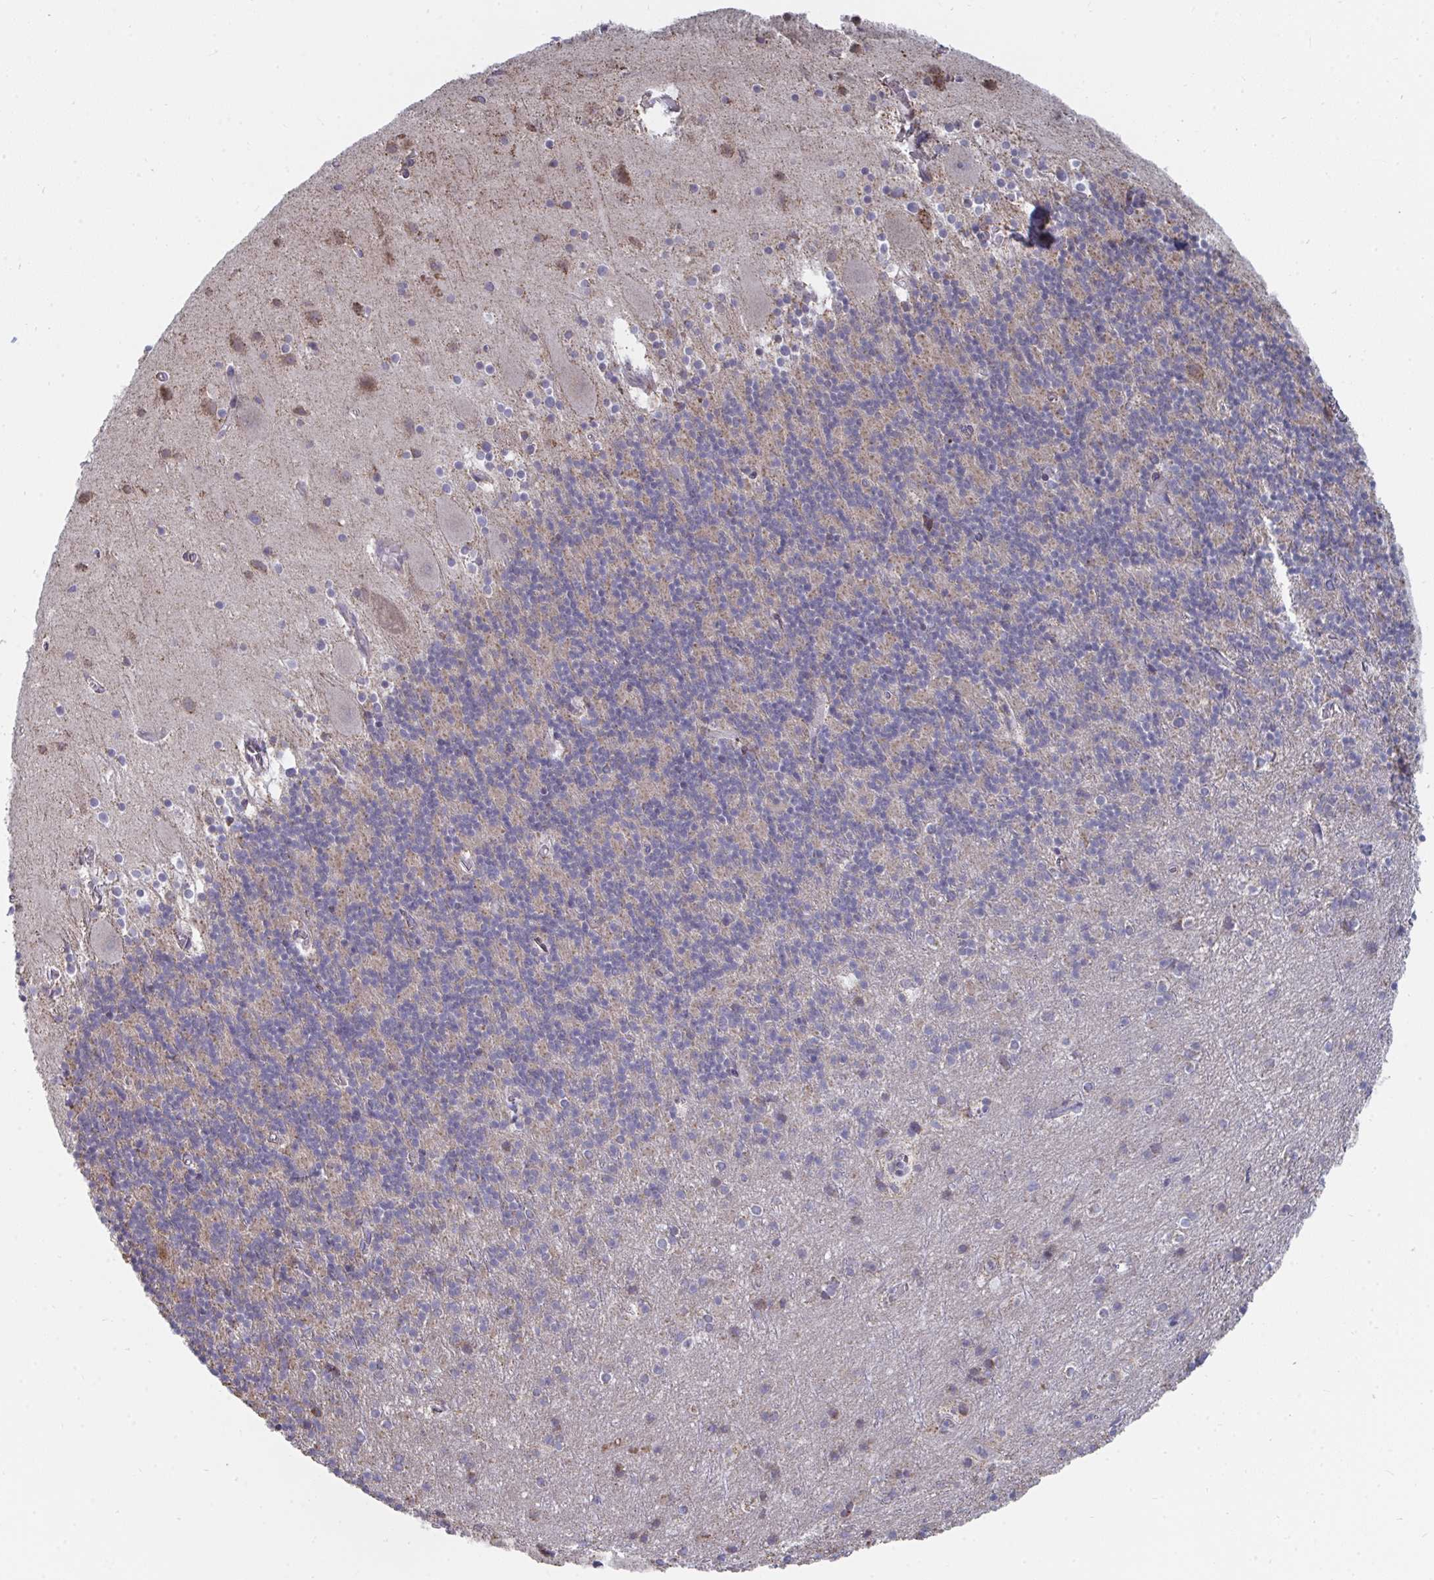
{"staining": {"intensity": "negative", "quantity": "none", "location": "none"}, "tissue": "cerebellum", "cell_type": "Cells in granular layer", "image_type": "normal", "snomed": [{"axis": "morphology", "description": "Normal tissue, NOS"}, {"axis": "topography", "description": "Cerebellum"}], "caption": "IHC photomicrograph of unremarkable cerebellum: cerebellum stained with DAB shows no significant protein expression in cells in granular layer.", "gene": "ELAVL1", "patient": {"sex": "male", "age": 70}}